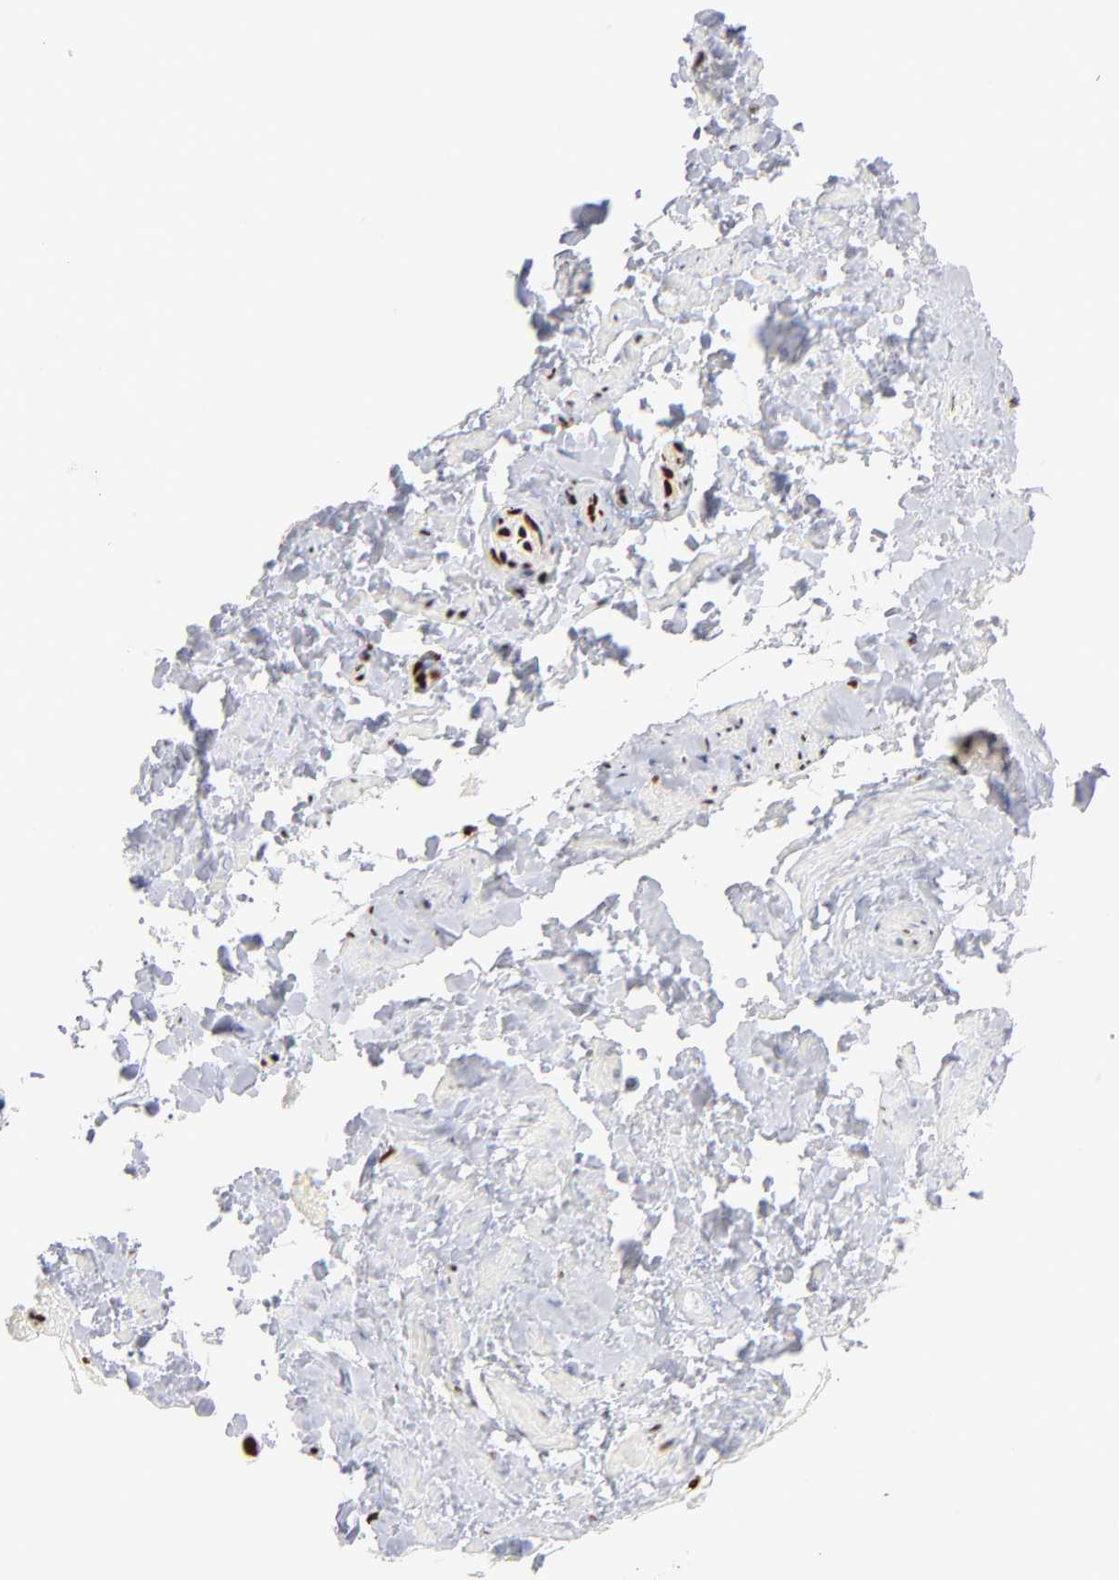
{"staining": {"intensity": "moderate", "quantity": ">75%", "location": "nuclear"}, "tissue": "vagina", "cell_type": "Squamous epithelial cells", "image_type": "normal", "snomed": [{"axis": "morphology", "description": "Normal tissue, NOS"}, {"axis": "topography", "description": "Vagina"}], "caption": "Normal vagina displays moderate nuclear positivity in about >75% of squamous epithelial cells The staining was performed using DAB, with brown indicating positive protein expression. Nuclei are stained blue with hematoxylin..", "gene": "RTL4", "patient": {"sex": "female", "age": 55}}